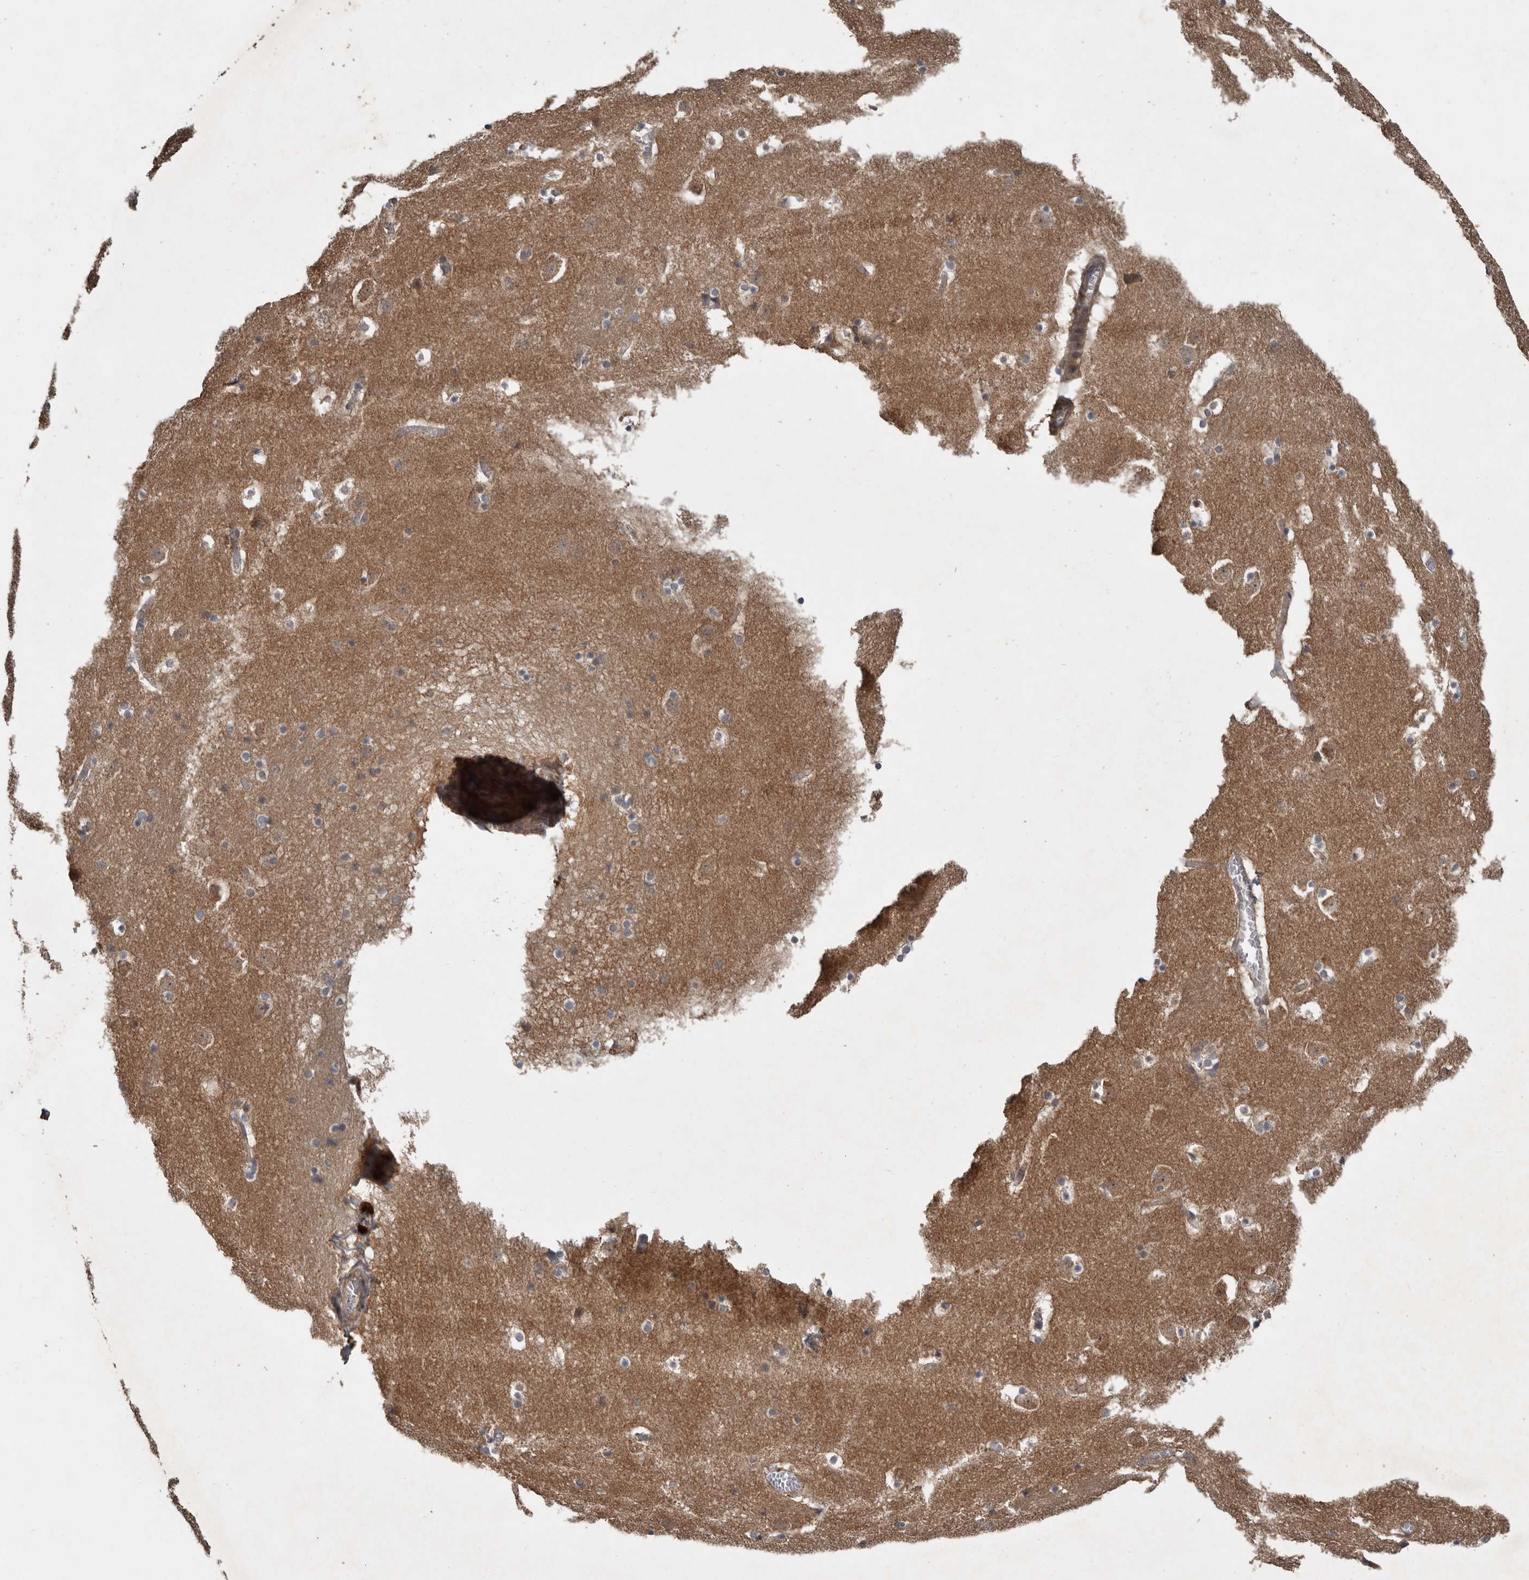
{"staining": {"intensity": "moderate", "quantity": "<25%", "location": "cytoplasmic/membranous"}, "tissue": "caudate", "cell_type": "Glial cells", "image_type": "normal", "snomed": [{"axis": "morphology", "description": "Normal tissue, NOS"}, {"axis": "topography", "description": "Lateral ventricle wall"}], "caption": "An IHC histopathology image of normal tissue is shown. Protein staining in brown shows moderate cytoplasmic/membranous positivity in caudate within glial cells. (Stains: DAB in brown, nuclei in blue, Microscopy: brightfield microscopy at high magnification).", "gene": "DNAJB4", "patient": {"sex": "male", "age": 45}}